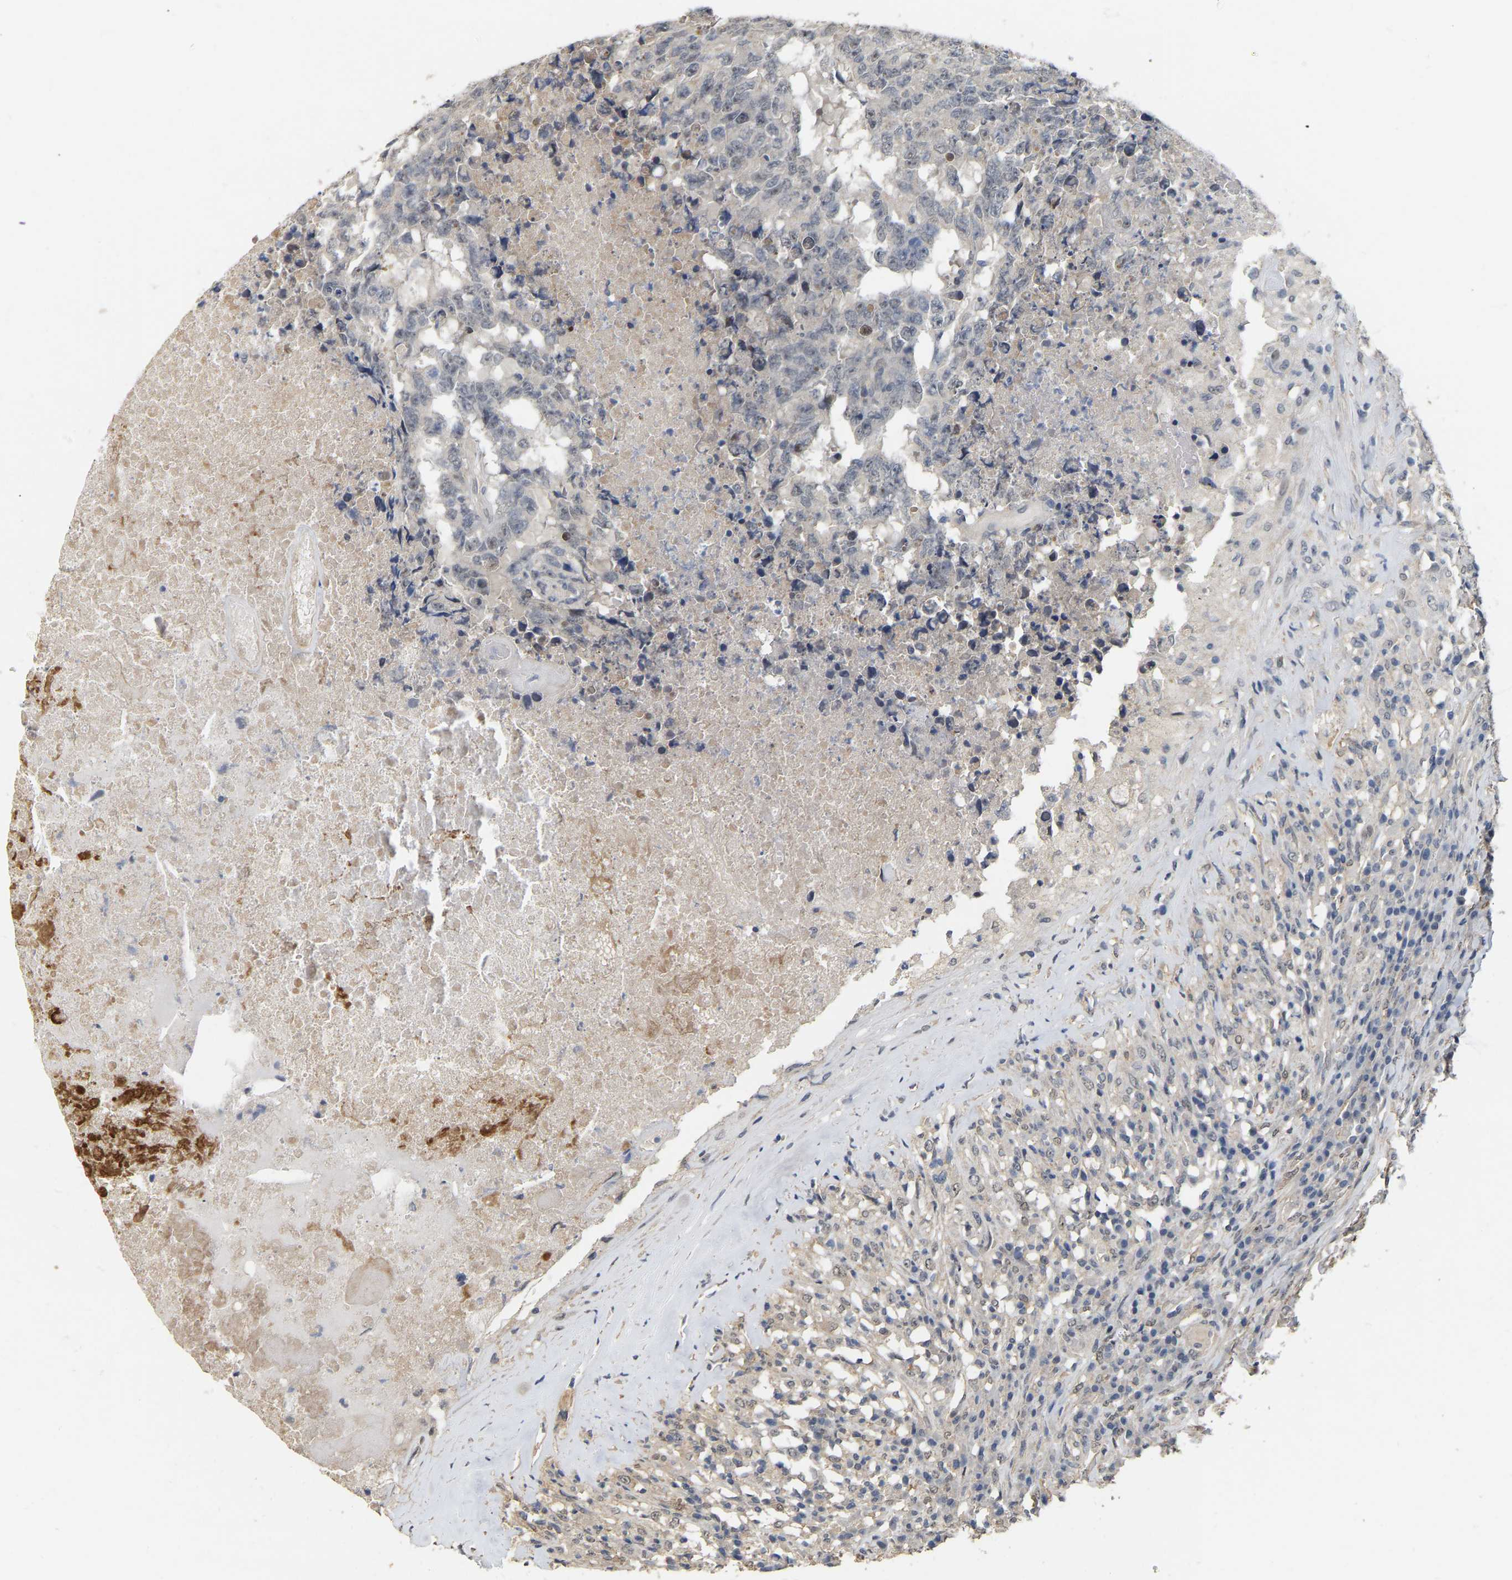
{"staining": {"intensity": "negative", "quantity": "none", "location": "none"}, "tissue": "testis cancer", "cell_type": "Tumor cells", "image_type": "cancer", "snomed": [{"axis": "morphology", "description": "Necrosis, NOS"}, {"axis": "morphology", "description": "Carcinoma, Embryonal, NOS"}, {"axis": "topography", "description": "Testis"}], "caption": "A high-resolution image shows immunohistochemistry (IHC) staining of testis cancer (embryonal carcinoma), which exhibits no significant expression in tumor cells.", "gene": "RUVBL1", "patient": {"sex": "male", "age": 19}}